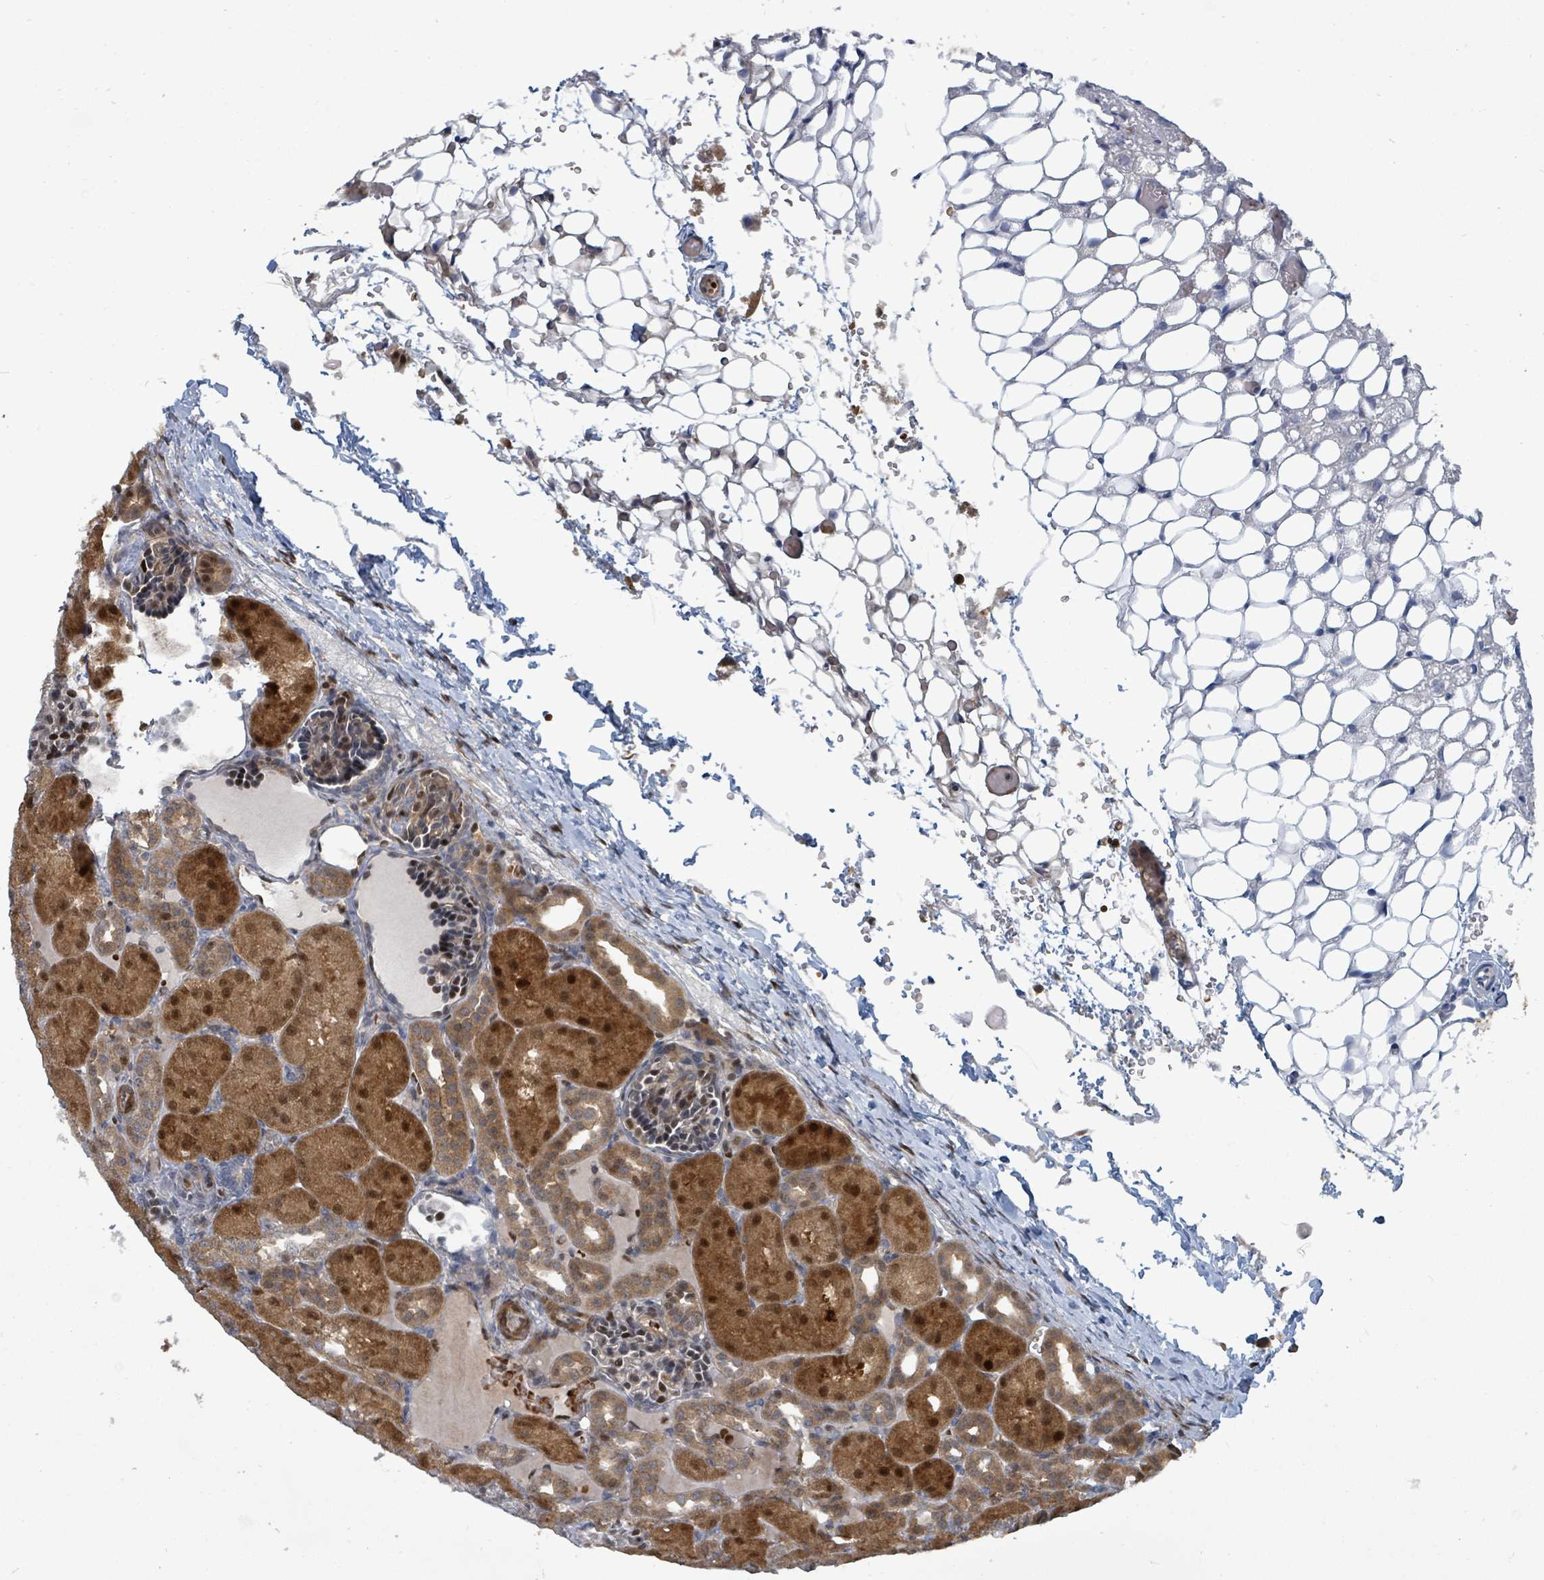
{"staining": {"intensity": "strong", "quantity": "25%-75%", "location": "cytoplasmic/membranous,nuclear"}, "tissue": "kidney", "cell_type": "Cells in glomeruli", "image_type": "normal", "snomed": [{"axis": "morphology", "description": "Normal tissue, NOS"}, {"axis": "topography", "description": "Kidney"}], "caption": "Immunohistochemical staining of unremarkable human kidney shows 25%-75% levels of strong cytoplasmic/membranous,nuclear protein staining in about 25%-75% of cells in glomeruli. (DAB (3,3'-diaminobenzidine) IHC with brightfield microscopy, high magnification).", "gene": "TRDMT1", "patient": {"sex": "male", "age": 1}}